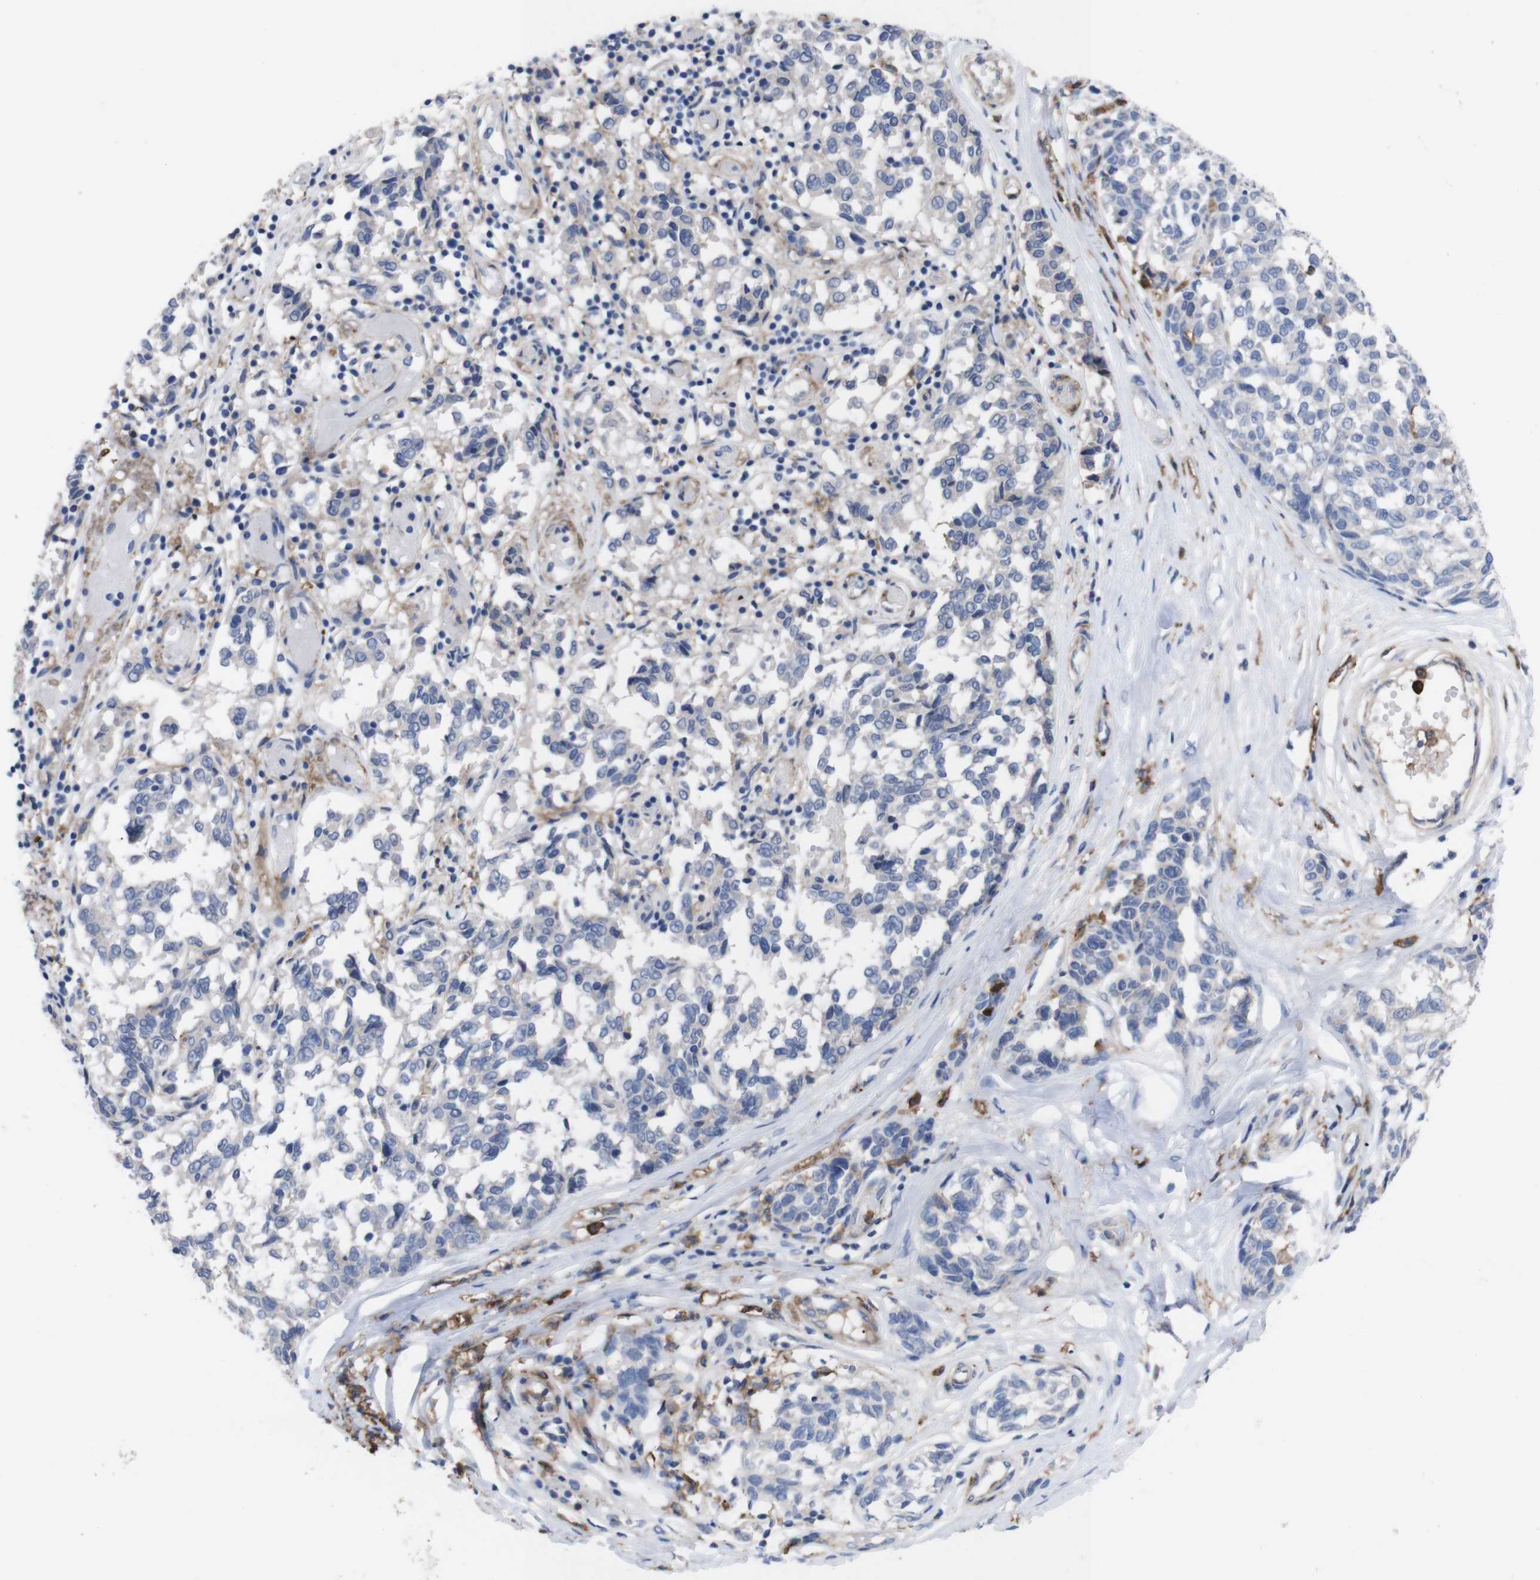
{"staining": {"intensity": "negative", "quantity": "none", "location": "none"}, "tissue": "melanoma", "cell_type": "Tumor cells", "image_type": "cancer", "snomed": [{"axis": "morphology", "description": "Malignant melanoma, NOS"}, {"axis": "topography", "description": "Skin"}], "caption": "Tumor cells are negative for brown protein staining in melanoma. Nuclei are stained in blue.", "gene": "C5AR1", "patient": {"sex": "female", "age": 64}}